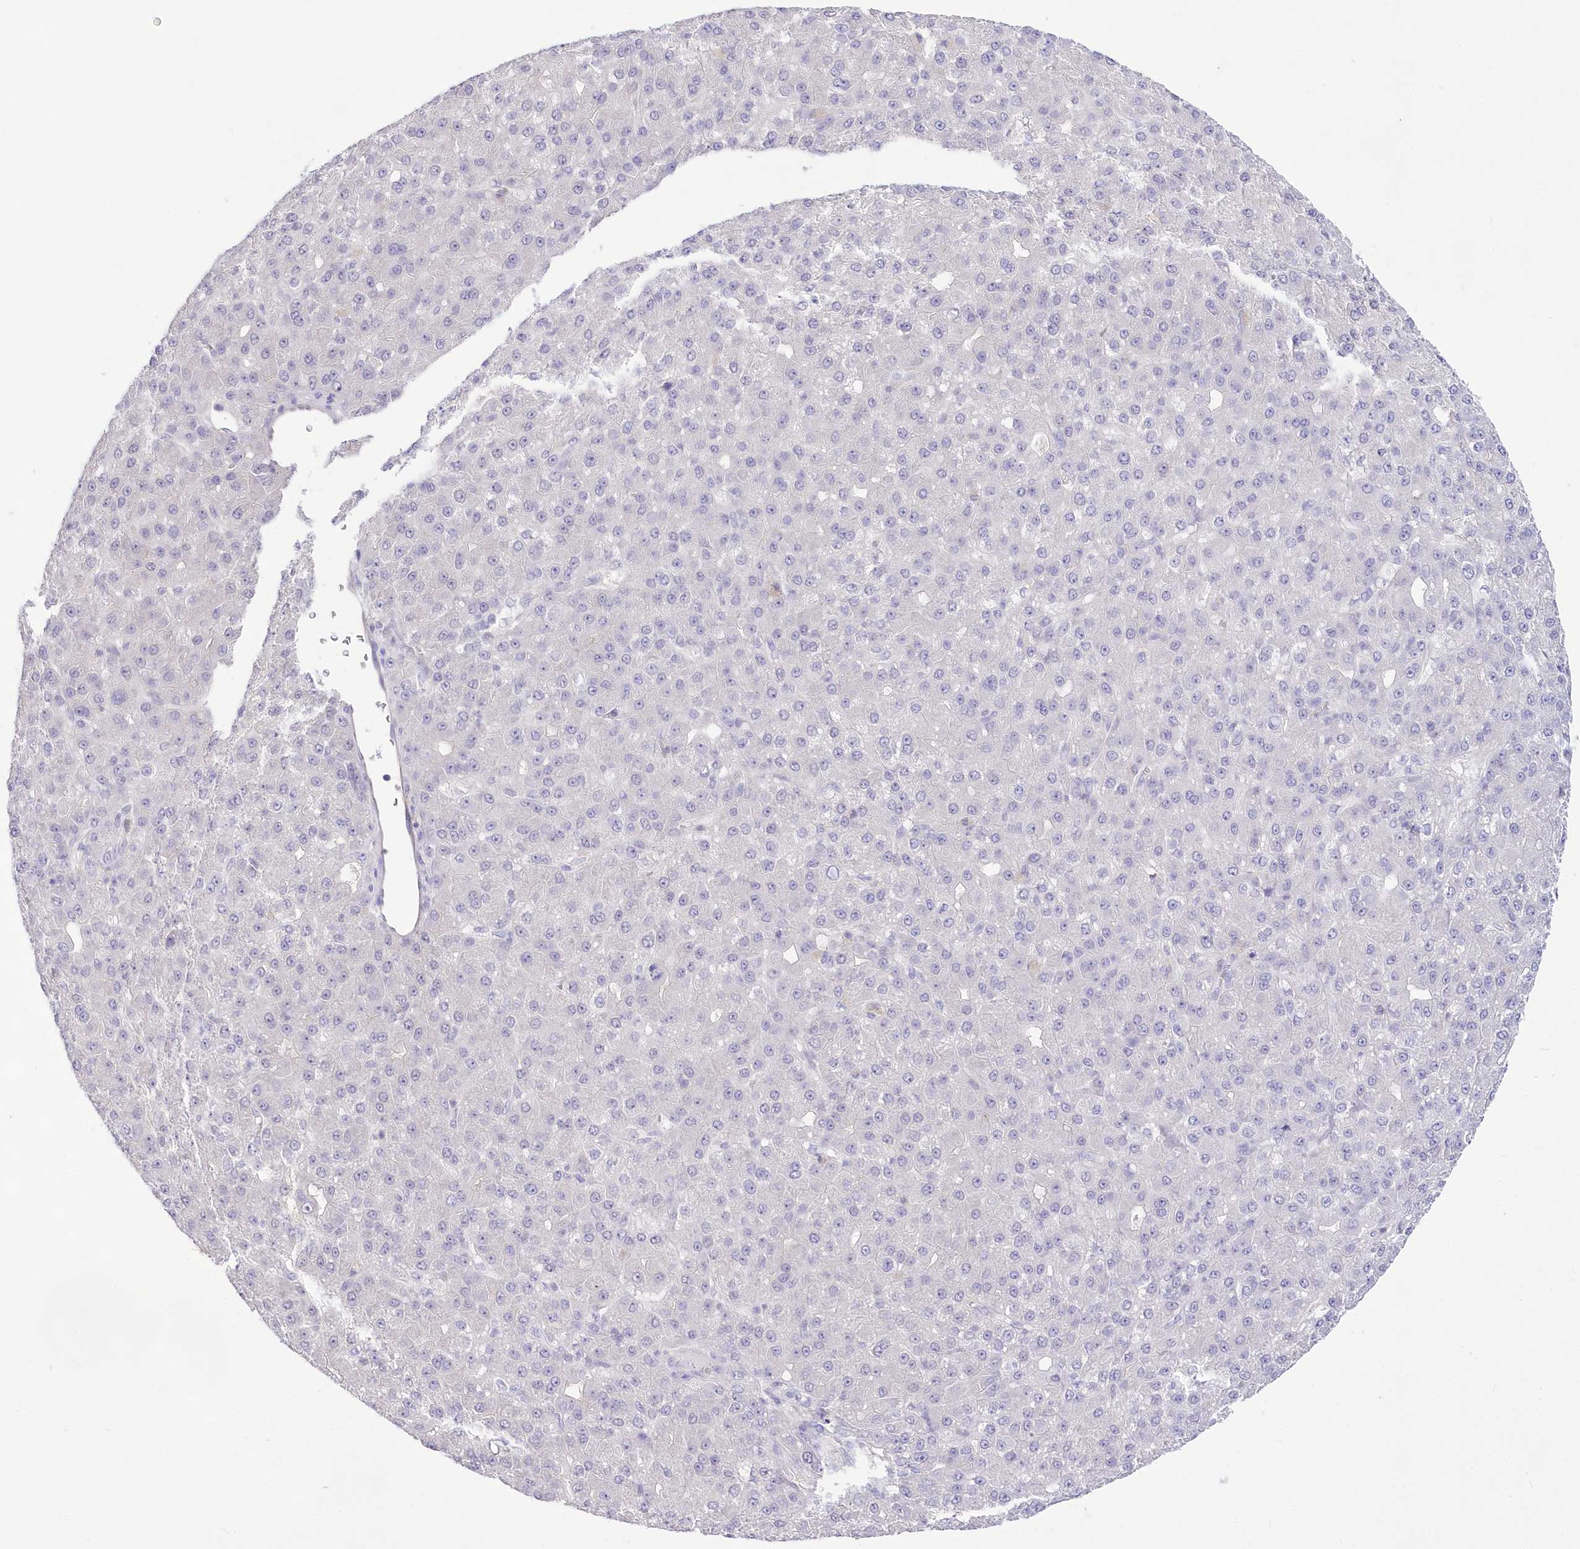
{"staining": {"intensity": "negative", "quantity": "none", "location": "none"}, "tissue": "liver cancer", "cell_type": "Tumor cells", "image_type": "cancer", "snomed": [{"axis": "morphology", "description": "Carcinoma, Hepatocellular, NOS"}, {"axis": "topography", "description": "Liver"}], "caption": "DAB immunohistochemical staining of liver hepatocellular carcinoma exhibits no significant expression in tumor cells.", "gene": "UBA6", "patient": {"sex": "male", "age": 67}}